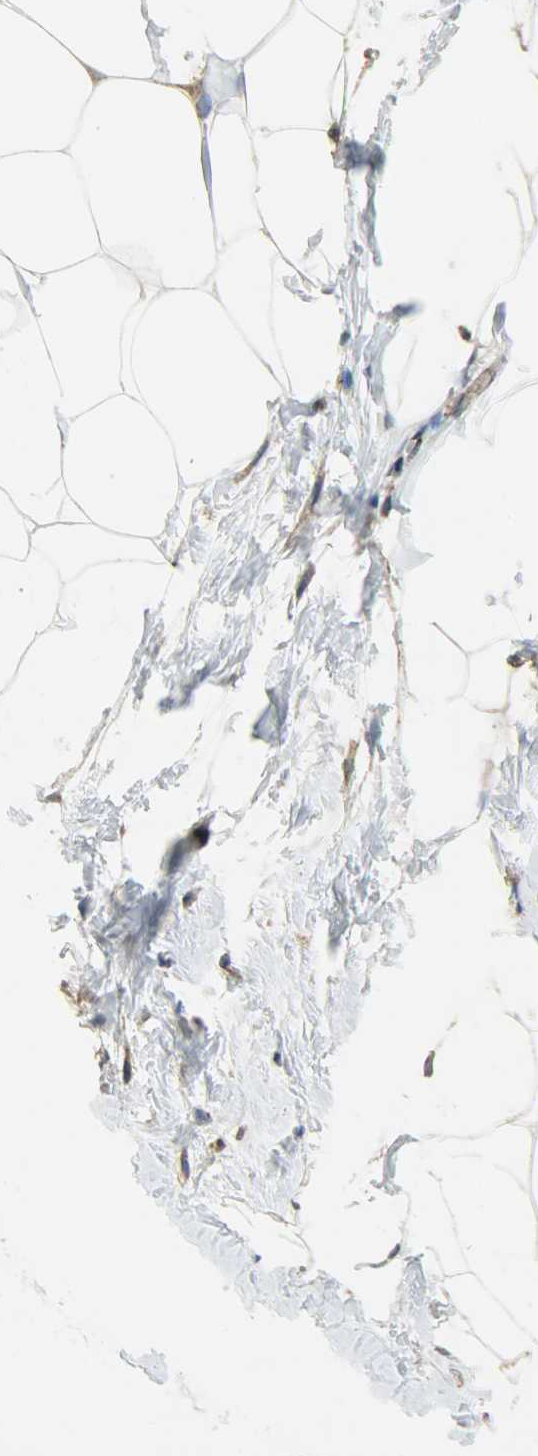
{"staining": {"intensity": "weak", "quantity": ">75%", "location": "cytoplasmic/membranous"}, "tissue": "breast", "cell_type": "Adipocytes", "image_type": "normal", "snomed": [{"axis": "morphology", "description": "Normal tissue, NOS"}, {"axis": "topography", "description": "Breast"}, {"axis": "topography", "description": "Adipose tissue"}], "caption": "Human breast stained for a protein (brown) displays weak cytoplasmic/membranous positive expression in approximately >75% of adipocytes.", "gene": "GIT2", "patient": {"sex": "female", "age": 25}}